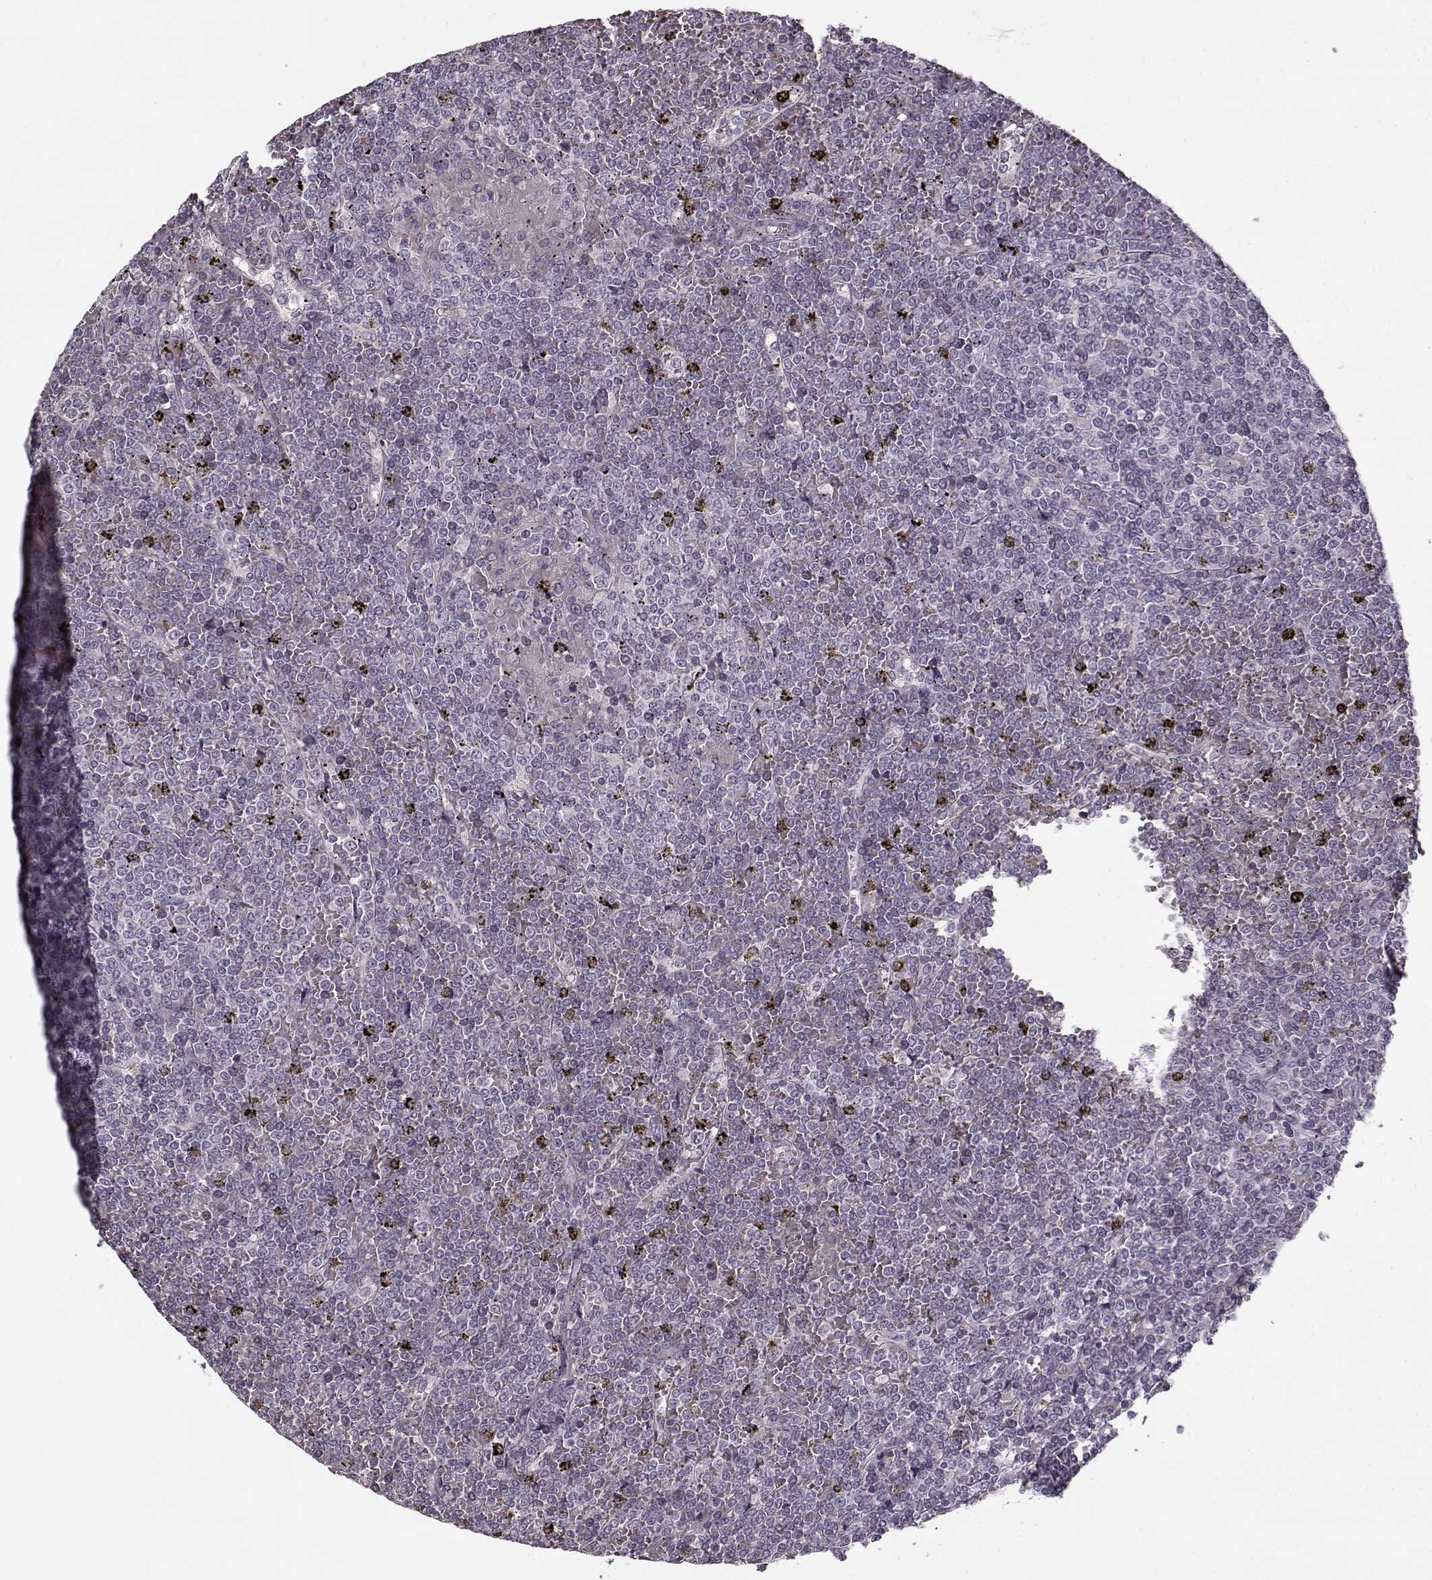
{"staining": {"intensity": "negative", "quantity": "none", "location": "none"}, "tissue": "lymphoma", "cell_type": "Tumor cells", "image_type": "cancer", "snomed": [{"axis": "morphology", "description": "Malignant lymphoma, non-Hodgkin's type, Low grade"}, {"axis": "topography", "description": "Spleen"}], "caption": "DAB (3,3'-diaminobenzidine) immunohistochemical staining of malignant lymphoma, non-Hodgkin's type (low-grade) shows no significant expression in tumor cells.", "gene": "LAMA2", "patient": {"sex": "female", "age": 19}}